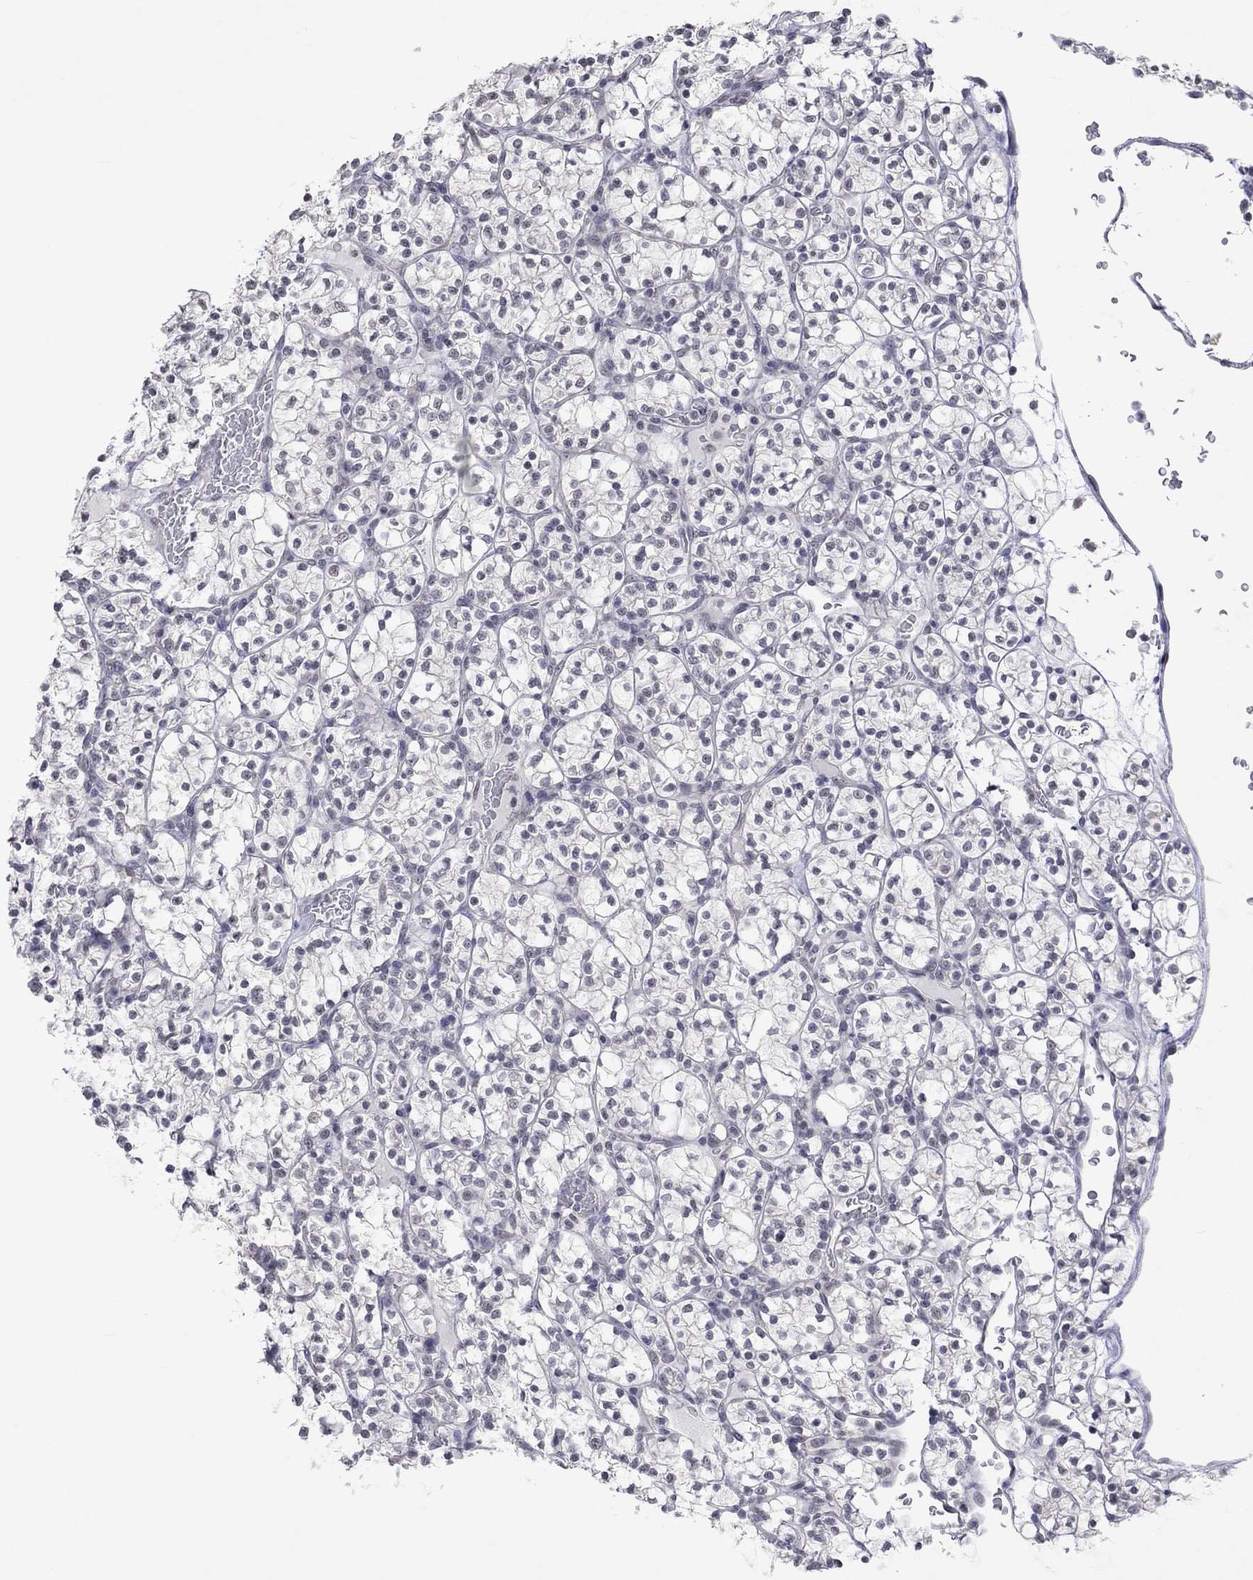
{"staining": {"intensity": "negative", "quantity": "none", "location": "none"}, "tissue": "renal cancer", "cell_type": "Tumor cells", "image_type": "cancer", "snomed": [{"axis": "morphology", "description": "Adenocarcinoma, NOS"}, {"axis": "topography", "description": "Kidney"}], "caption": "Immunohistochemistry (IHC) of human renal cancer (adenocarcinoma) shows no positivity in tumor cells. (Stains: DAB (3,3'-diaminobenzidine) IHC with hematoxylin counter stain, Microscopy: brightfield microscopy at high magnification).", "gene": "TMEM143", "patient": {"sex": "female", "age": 89}}